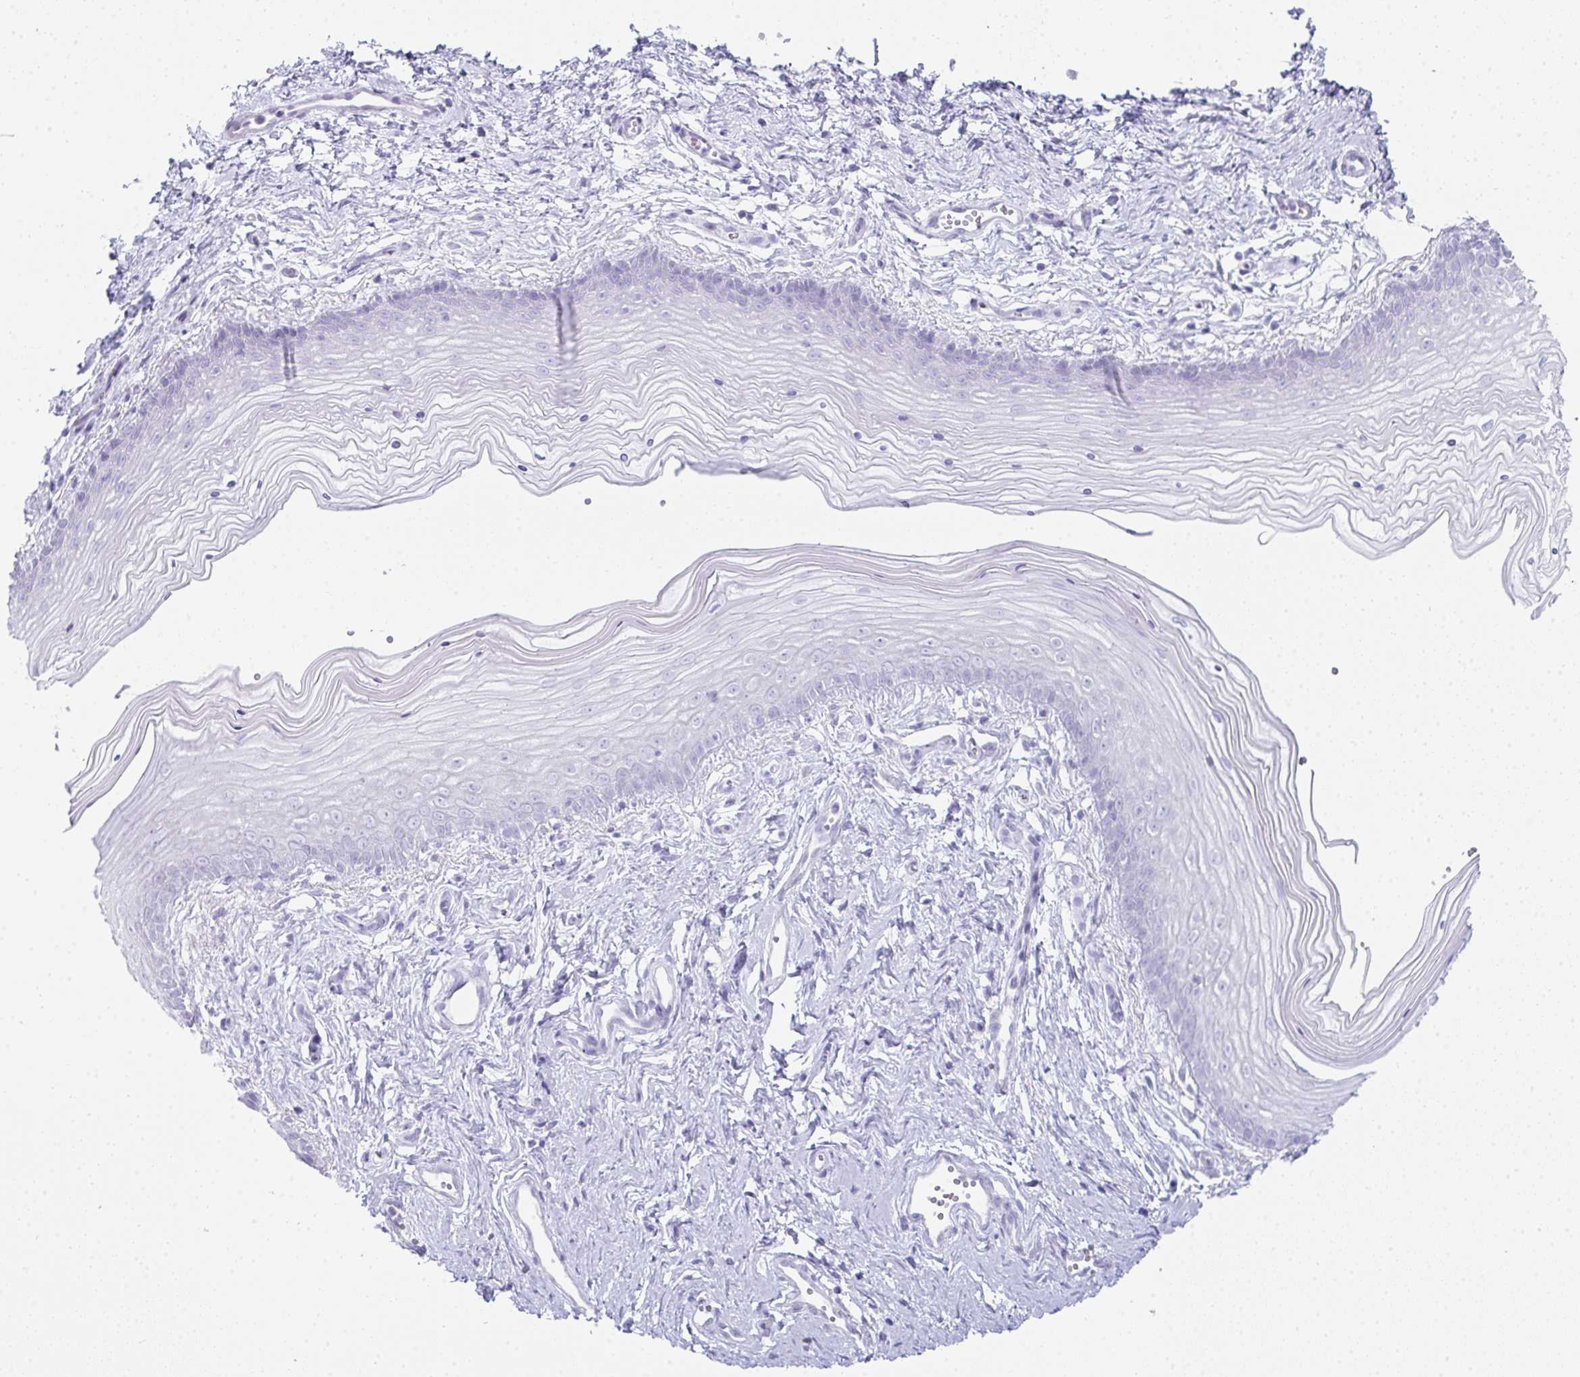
{"staining": {"intensity": "negative", "quantity": "none", "location": "none"}, "tissue": "vagina", "cell_type": "Squamous epithelial cells", "image_type": "normal", "snomed": [{"axis": "morphology", "description": "Normal tissue, NOS"}, {"axis": "topography", "description": "Vagina"}], "caption": "This is an immunohistochemistry image of normal human vagina. There is no positivity in squamous epithelial cells.", "gene": "RLF", "patient": {"sex": "female", "age": 38}}